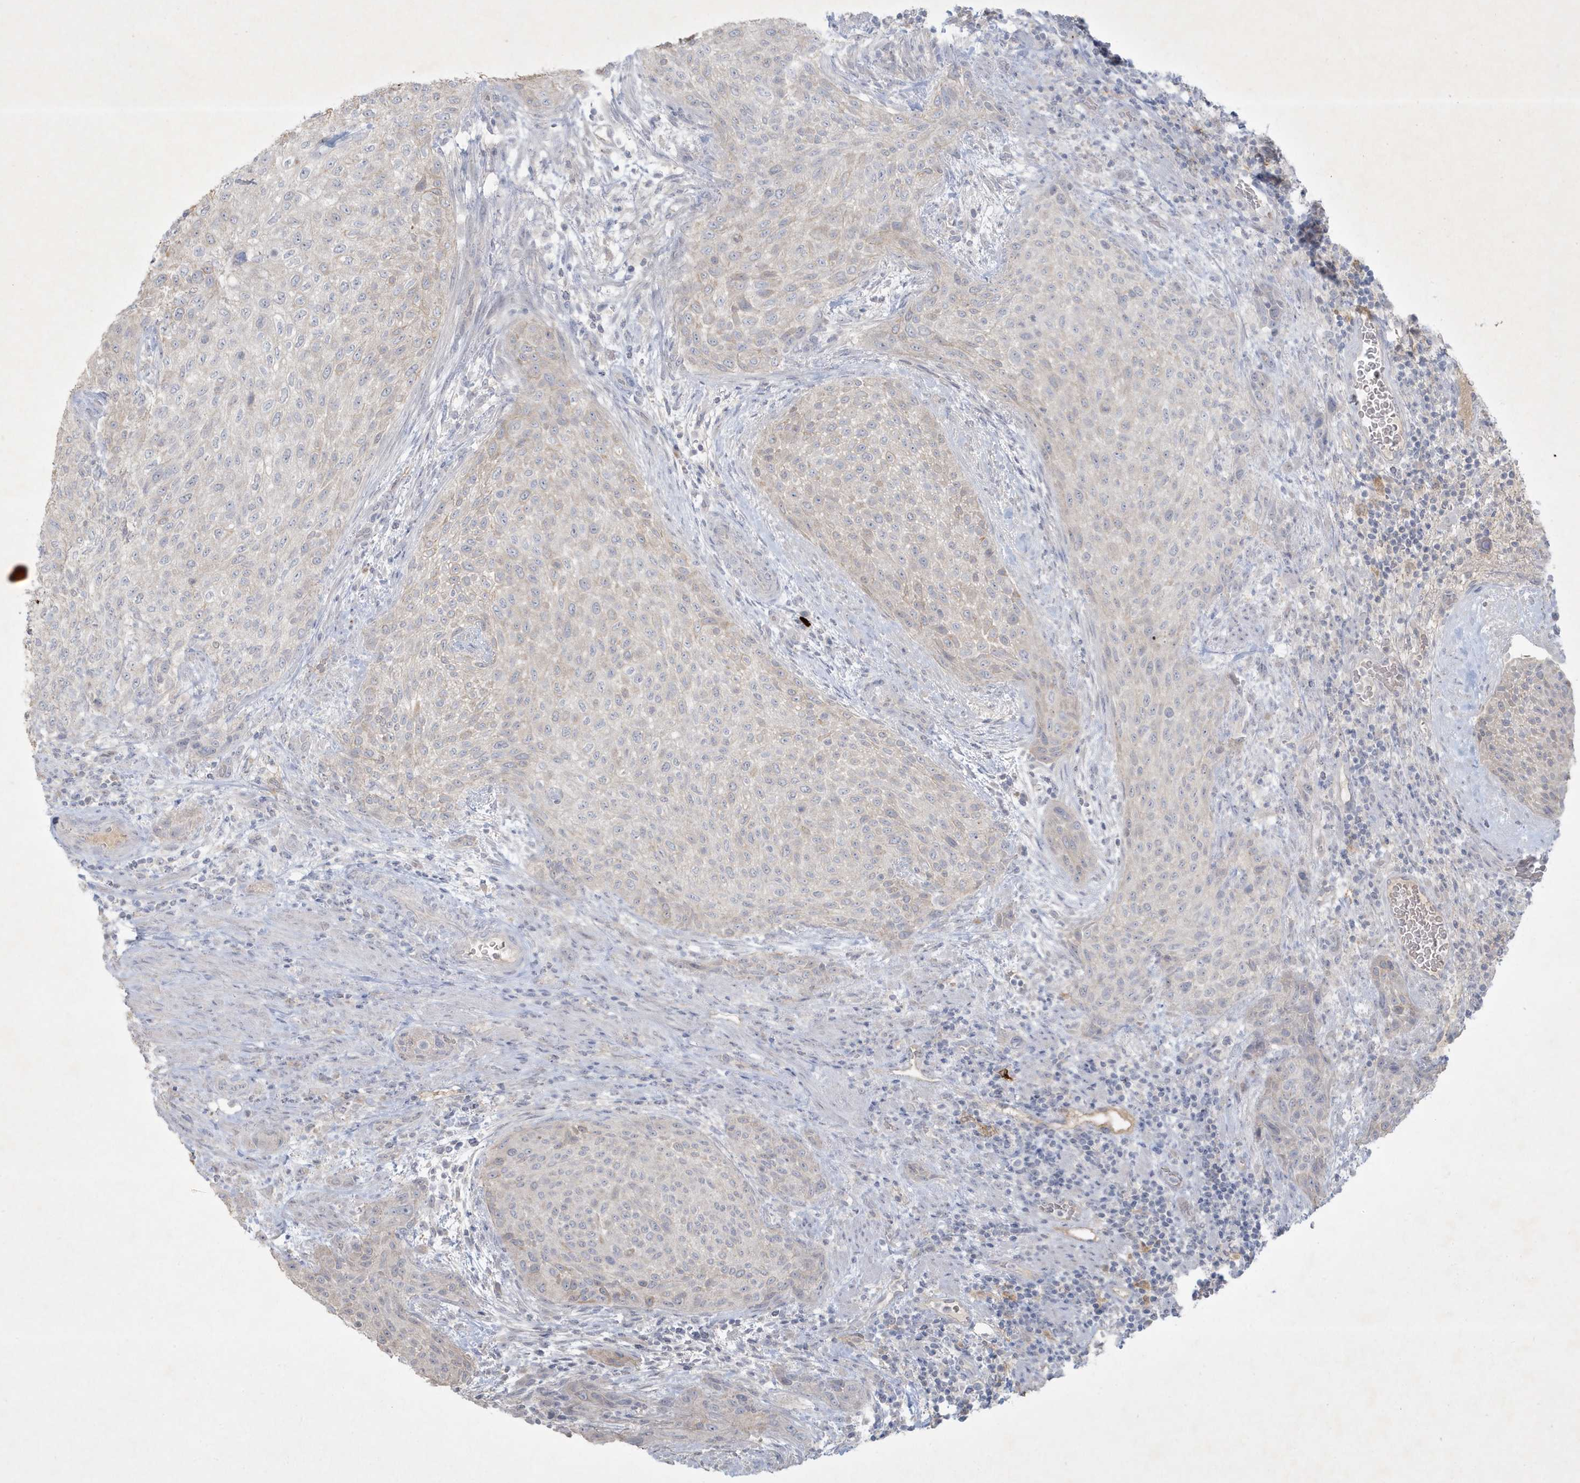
{"staining": {"intensity": "negative", "quantity": "none", "location": "none"}, "tissue": "urothelial cancer", "cell_type": "Tumor cells", "image_type": "cancer", "snomed": [{"axis": "morphology", "description": "Urothelial carcinoma, High grade"}, {"axis": "topography", "description": "Urinary bladder"}], "caption": "DAB immunohistochemical staining of high-grade urothelial carcinoma demonstrates no significant expression in tumor cells. Brightfield microscopy of IHC stained with DAB (3,3'-diaminobenzidine) (brown) and hematoxylin (blue), captured at high magnification.", "gene": "CCDC24", "patient": {"sex": "male", "age": 35}}